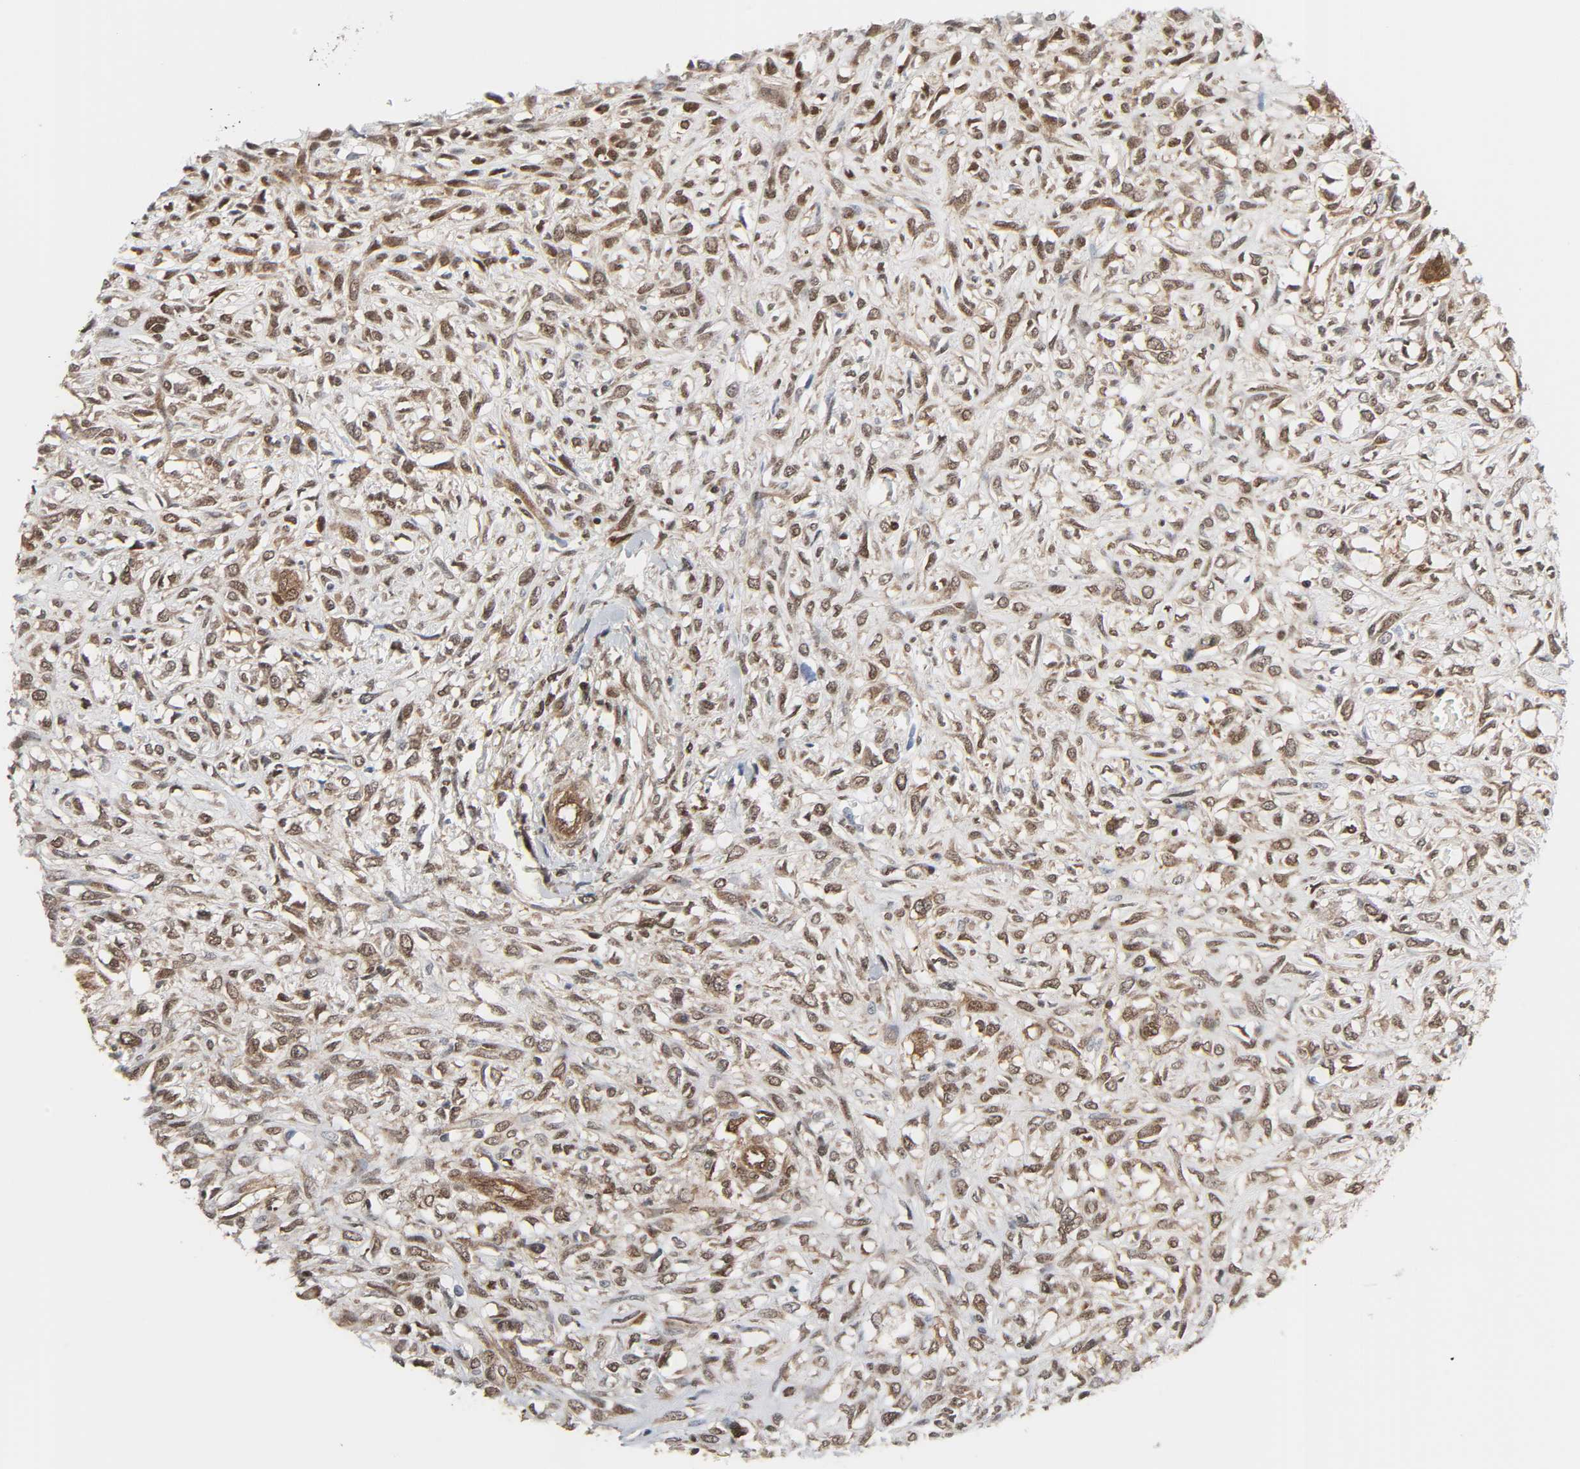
{"staining": {"intensity": "moderate", "quantity": ">75%", "location": "cytoplasmic/membranous,nuclear"}, "tissue": "head and neck cancer", "cell_type": "Tumor cells", "image_type": "cancer", "snomed": [{"axis": "morphology", "description": "Necrosis, NOS"}, {"axis": "morphology", "description": "Neoplasm, malignant, NOS"}, {"axis": "topography", "description": "Salivary gland"}, {"axis": "topography", "description": "Head-Neck"}], "caption": "This photomicrograph shows head and neck cancer stained with immunohistochemistry (IHC) to label a protein in brown. The cytoplasmic/membranous and nuclear of tumor cells show moderate positivity for the protein. Nuclei are counter-stained blue.", "gene": "GSK3A", "patient": {"sex": "male", "age": 43}}